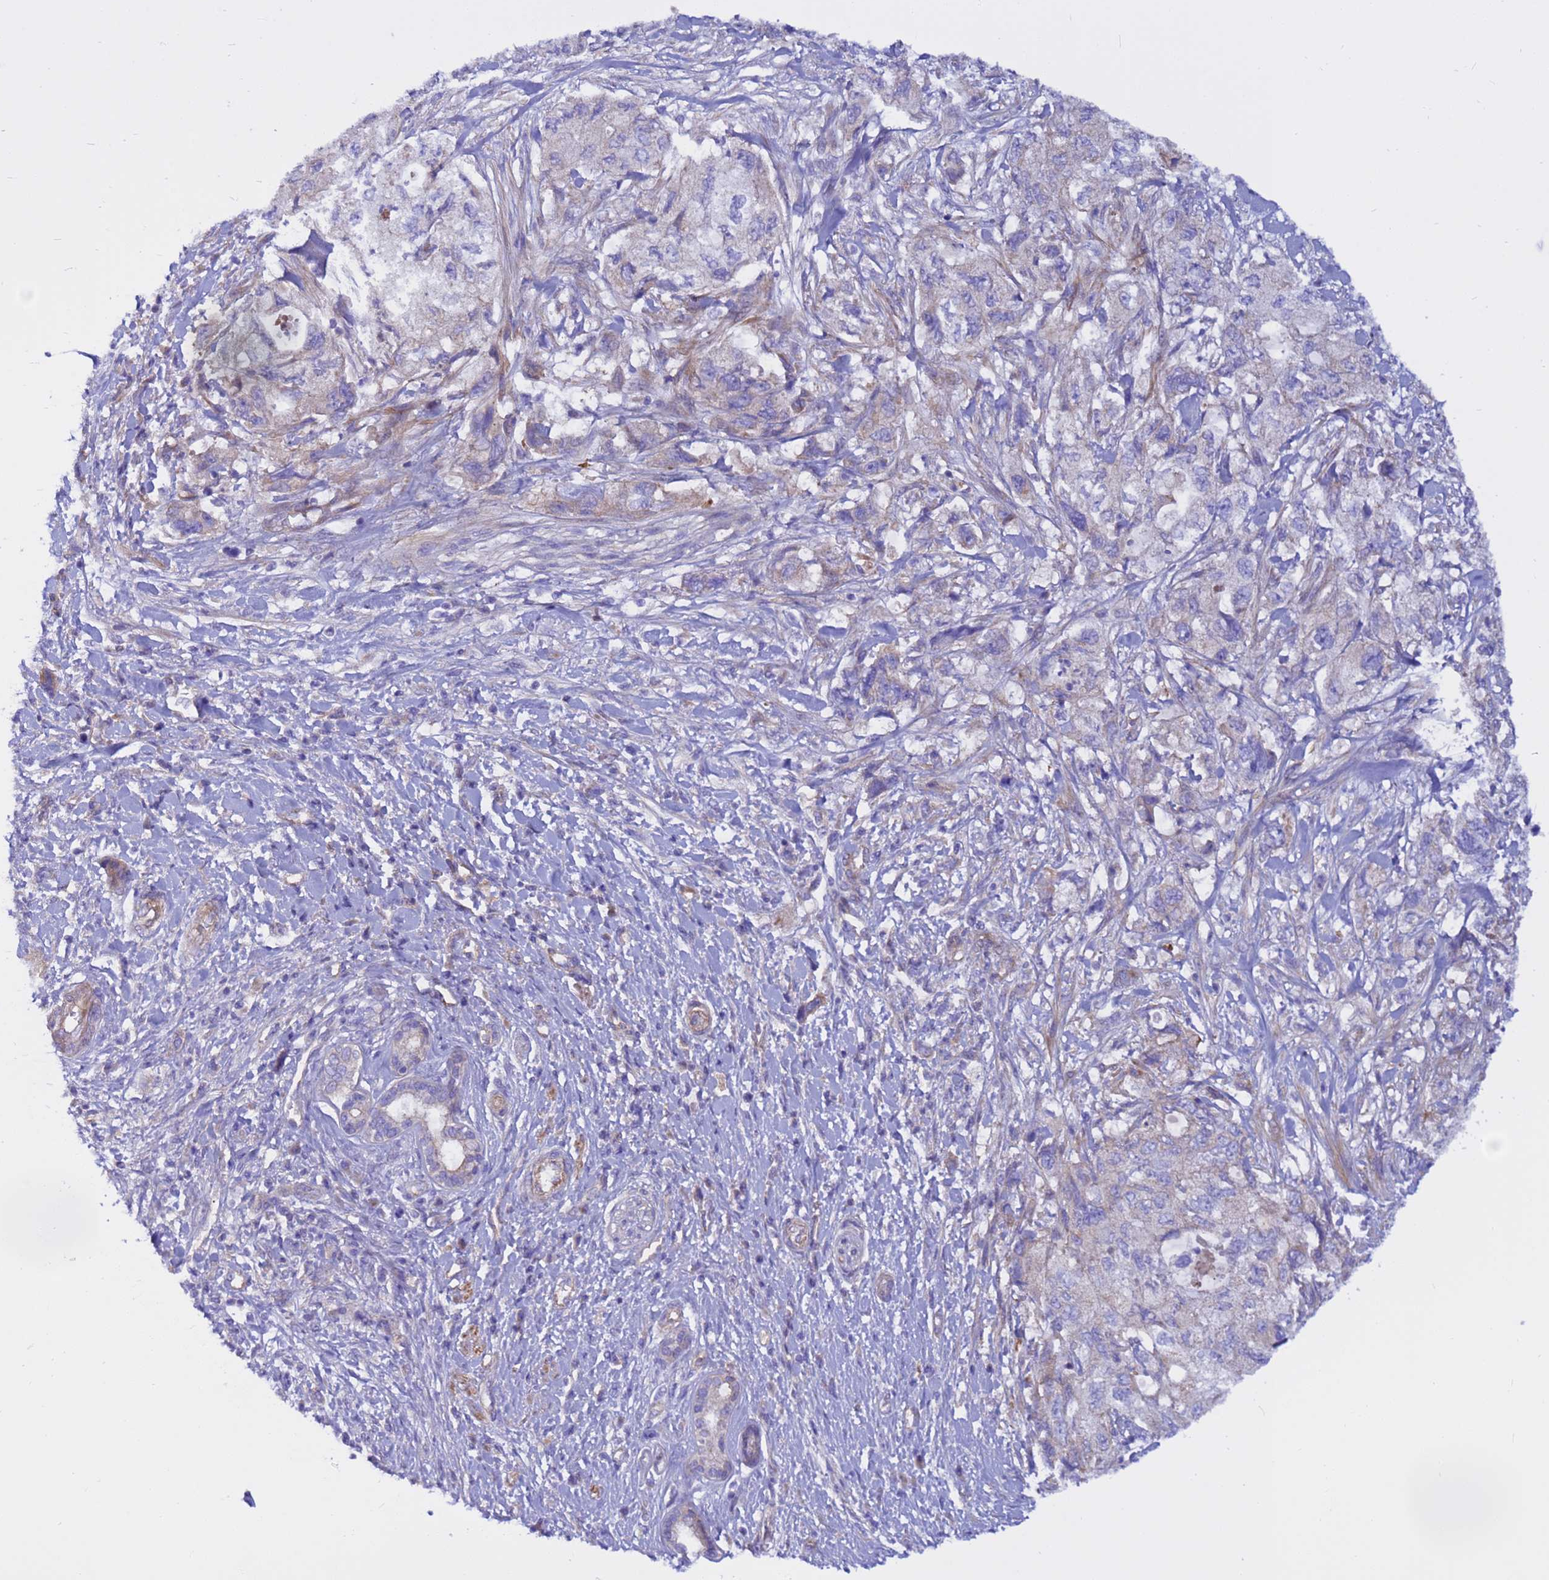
{"staining": {"intensity": "negative", "quantity": "none", "location": "none"}, "tissue": "pancreatic cancer", "cell_type": "Tumor cells", "image_type": "cancer", "snomed": [{"axis": "morphology", "description": "Adenocarcinoma, NOS"}, {"axis": "topography", "description": "Pancreas"}], "caption": "High power microscopy micrograph of an immunohistochemistry (IHC) micrograph of pancreatic cancer (adenocarcinoma), revealing no significant staining in tumor cells.", "gene": "CRHBP", "patient": {"sex": "female", "age": 73}}